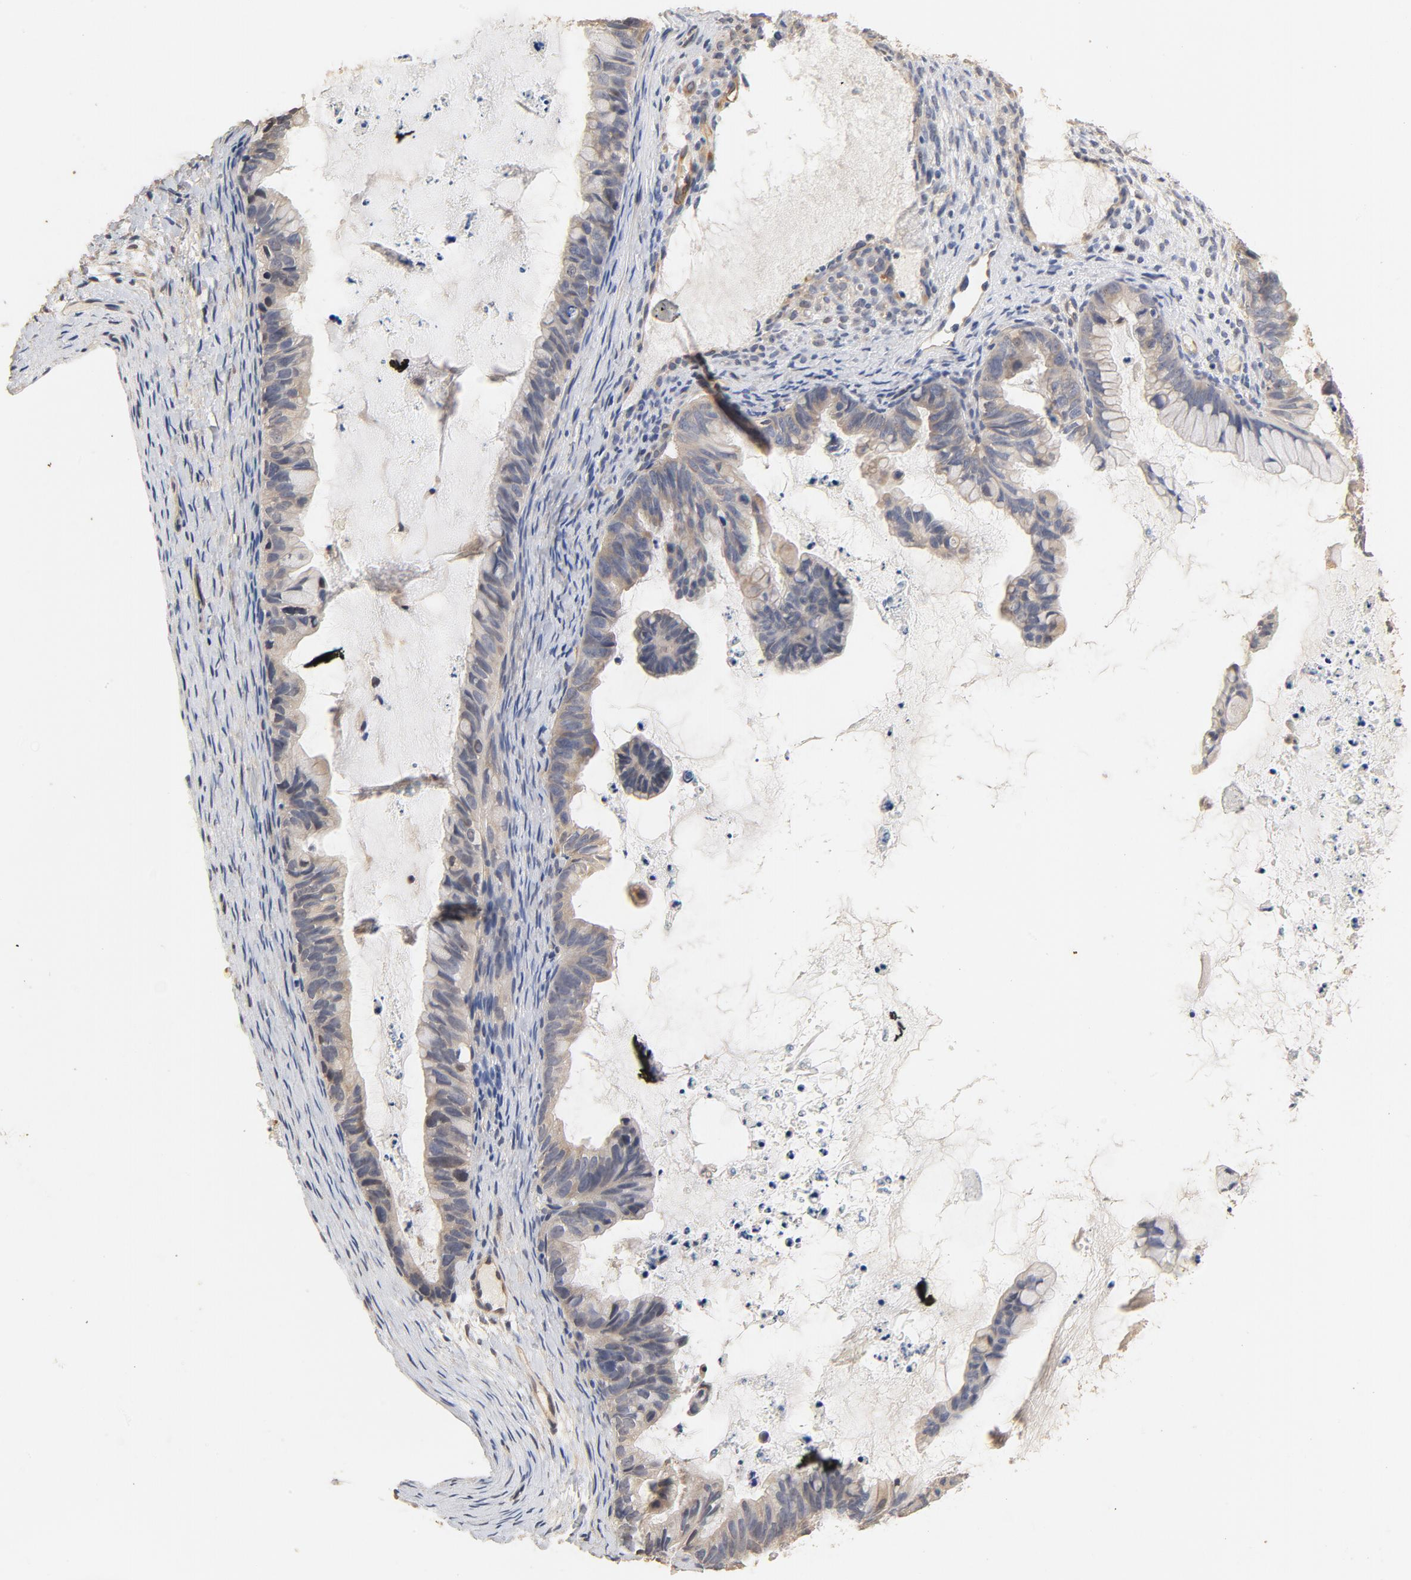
{"staining": {"intensity": "weak", "quantity": ">75%", "location": "cytoplasmic/membranous"}, "tissue": "ovarian cancer", "cell_type": "Tumor cells", "image_type": "cancer", "snomed": [{"axis": "morphology", "description": "Cystadenocarcinoma, mucinous, NOS"}, {"axis": "topography", "description": "Ovary"}], "caption": "Protein expression analysis of human ovarian cancer (mucinous cystadenocarcinoma) reveals weak cytoplasmic/membranous positivity in approximately >75% of tumor cells. (Brightfield microscopy of DAB IHC at high magnification).", "gene": "UBE2J1", "patient": {"sex": "female", "age": 36}}